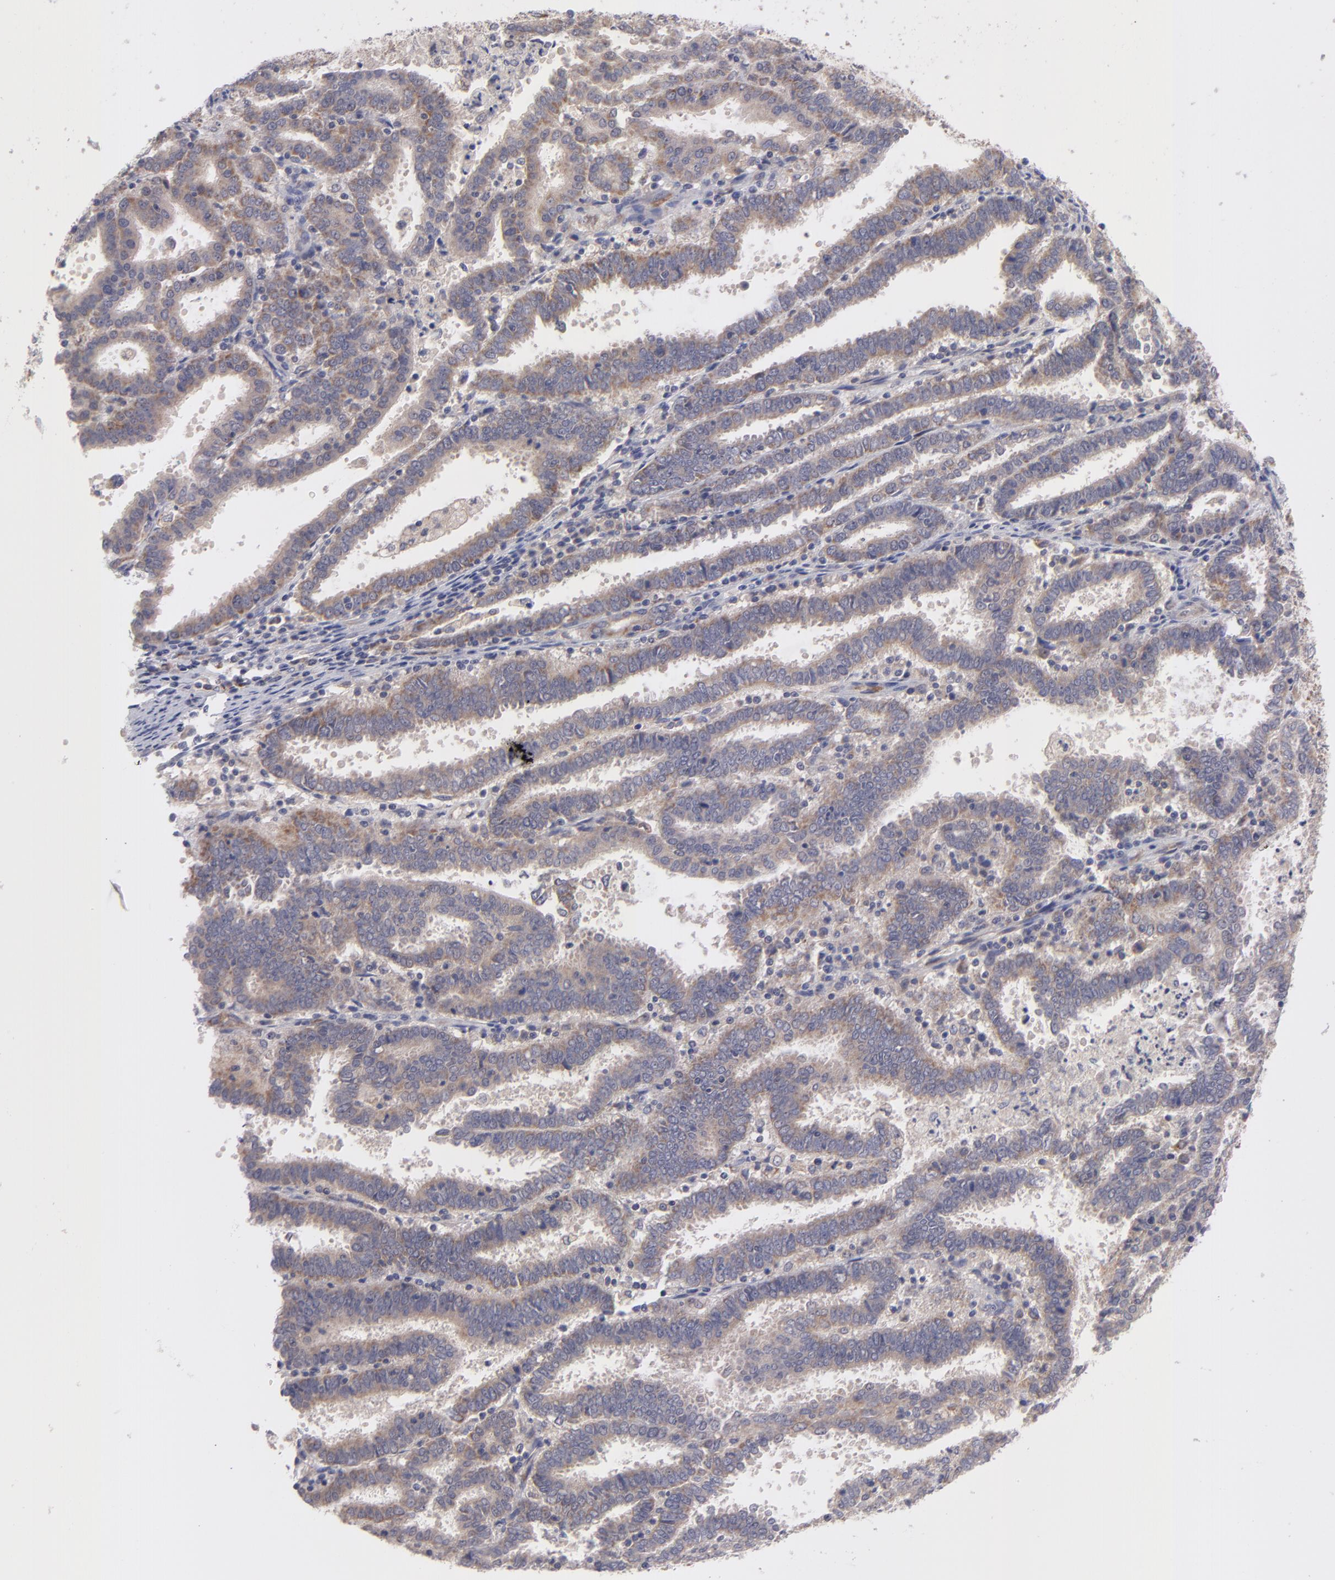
{"staining": {"intensity": "moderate", "quantity": ">75%", "location": "cytoplasmic/membranous"}, "tissue": "endometrial cancer", "cell_type": "Tumor cells", "image_type": "cancer", "snomed": [{"axis": "morphology", "description": "Adenocarcinoma, NOS"}, {"axis": "topography", "description": "Uterus"}], "caption": "Adenocarcinoma (endometrial) stained for a protein (brown) displays moderate cytoplasmic/membranous positive expression in about >75% of tumor cells.", "gene": "HCCS", "patient": {"sex": "female", "age": 83}}